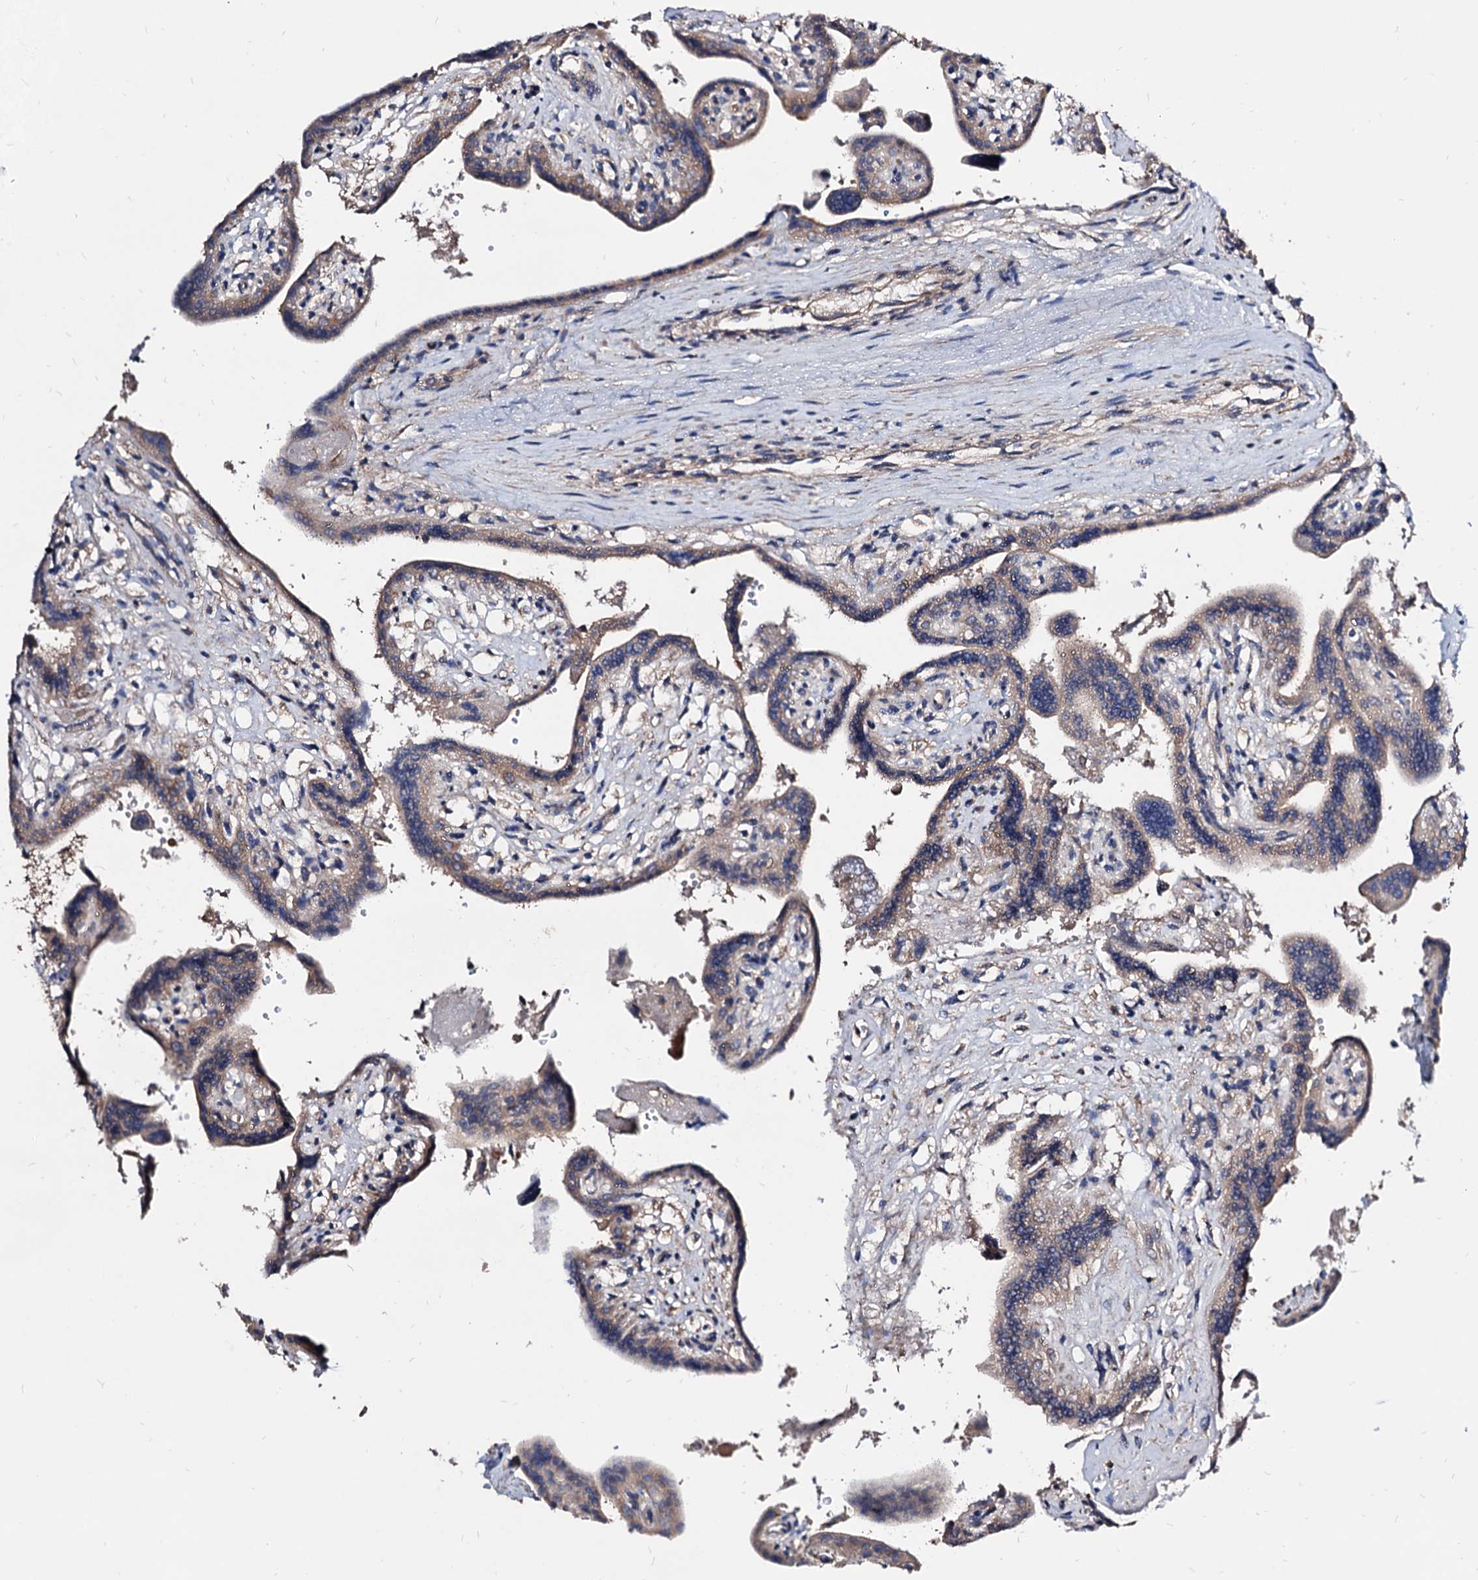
{"staining": {"intensity": "weak", "quantity": ">75%", "location": "cytoplasmic/membranous"}, "tissue": "placenta", "cell_type": "Trophoblastic cells", "image_type": "normal", "snomed": [{"axis": "morphology", "description": "Normal tissue, NOS"}, {"axis": "topography", "description": "Placenta"}], "caption": "A low amount of weak cytoplasmic/membranous positivity is present in about >75% of trophoblastic cells in normal placenta.", "gene": "WDR11", "patient": {"sex": "female", "age": 37}}